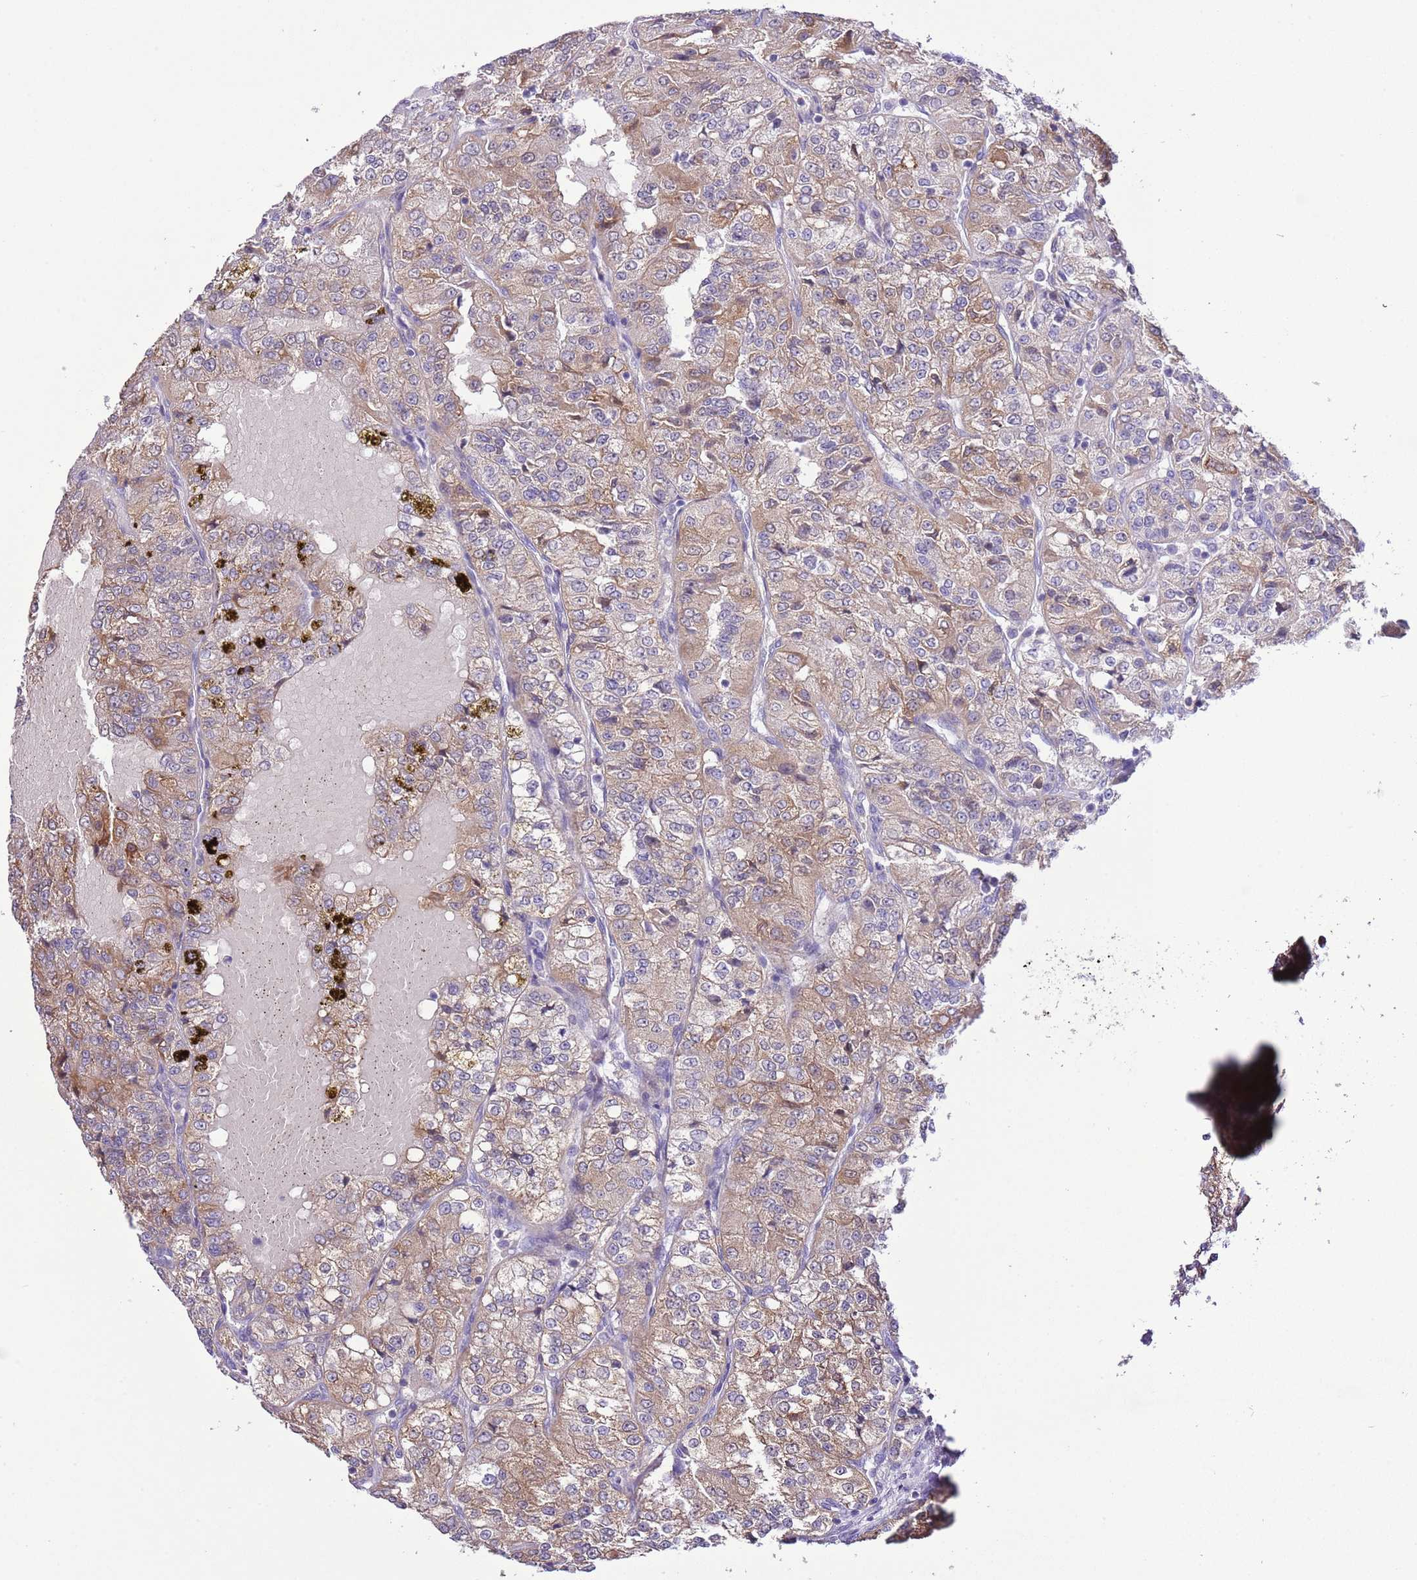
{"staining": {"intensity": "moderate", "quantity": ">75%", "location": "cytoplasmic/membranous"}, "tissue": "renal cancer", "cell_type": "Tumor cells", "image_type": "cancer", "snomed": [{"axis": "morphology", "description": "Adenocarcinoma, NOS"}, {"axis": "topography", "description": "Kidney"}], "caption": "Immunohistochemistry image of renal cancer stained for a protein (brown), which shows medium levels of moderate cytoplasmic/membranous staining in about >75% of tumor cells.", "gene": "PRR32", "patient": {"sex": "female", "age": 63}}